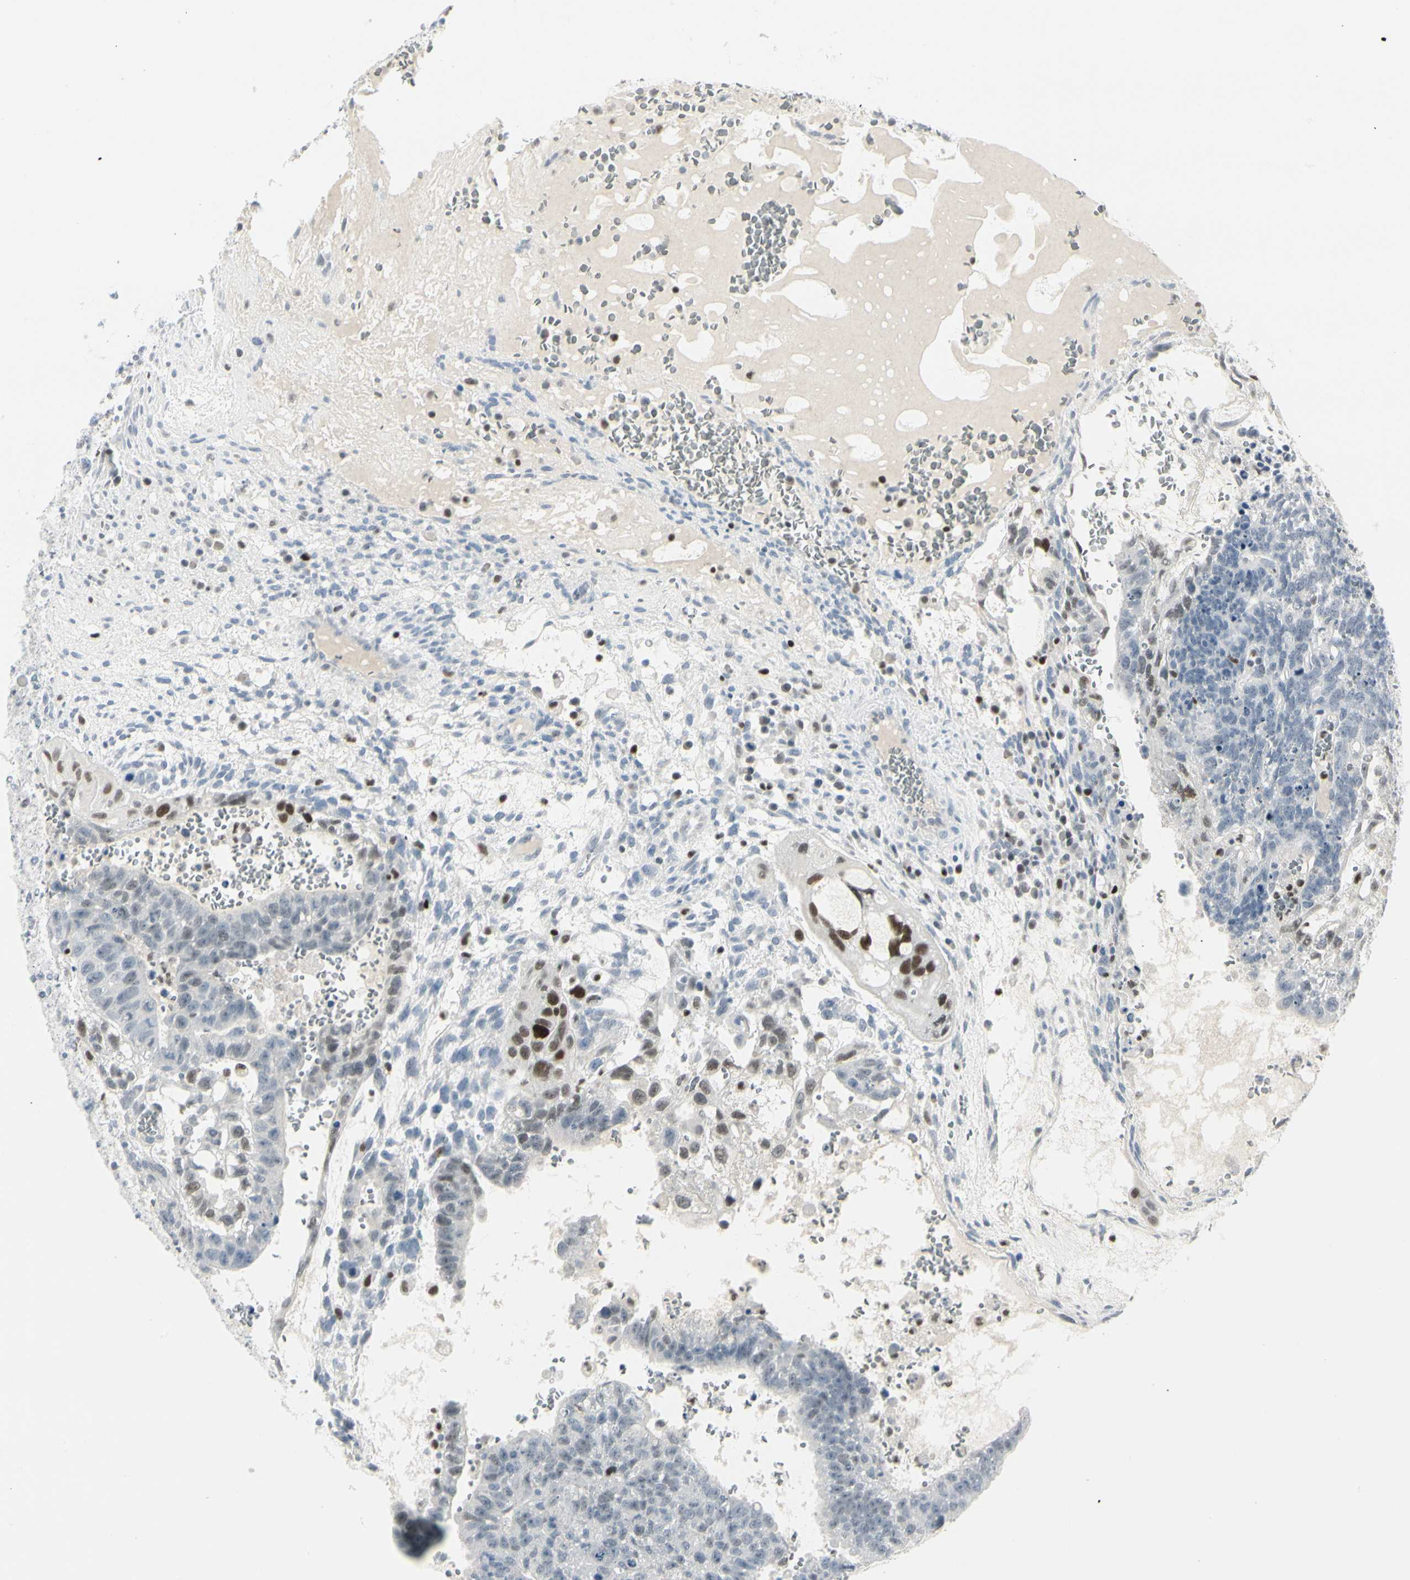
{"staining": {"intensity": "moderate", "quantity": "<25%", "location": "nuclear"}, "tissue": "testis cancer", "cell_type": "Tumor cells", "image_type": "cancer", "snomed": [{"axis": "morphology", "description": "Seminoma, NOS"}, {"axis": "morphology", "description": "Carcinoma, Embryonal, NOS"}, {"axis": "topography", "description": "Testis"}], "caption": "The histopathology image displays staining of testis seminoma, revealing moderate nuclear protein expression (brown color) within tumor cells.", "gene": "ZBTB7B", "patient": {"sex": "male", "age": 52}}